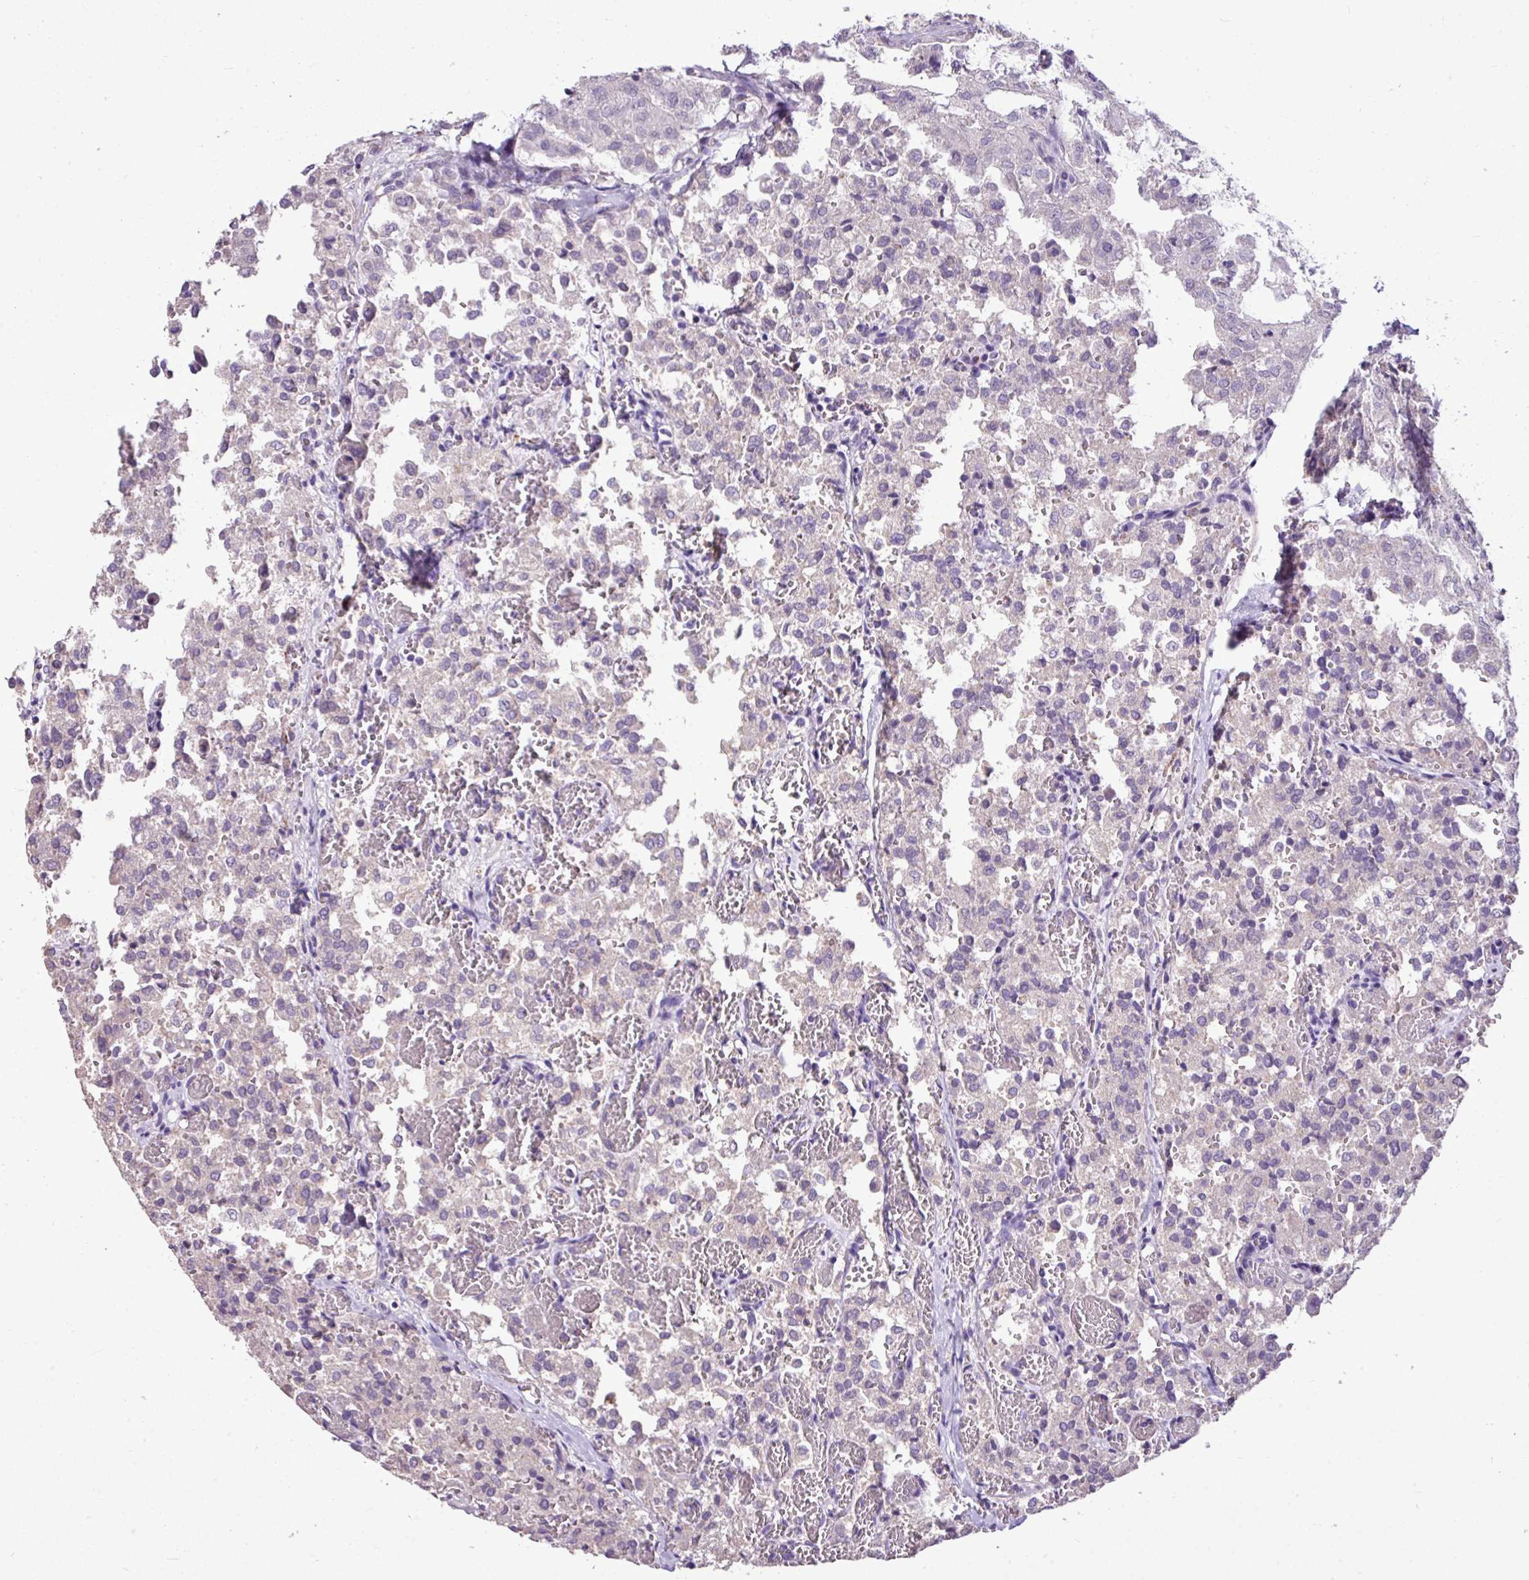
{"staining": {"intensity": "negative", "quantity": "none", "location": "none"}, "tissue": "thyroid cancer", "cell_type": "Tumor cells", "image_type": "cancer", "snomed": [{"axis": "morphology", "description": "Follicular adenoma carcinoma, NOS"}, {"axis": "topography", "description": "Thyroid gland"}], "caption": "A high-resolution micrograph shows immunohistochemistry (IHC) staining of thyroid cancer, which displays no significant positivity in tumor cells.", "gene": "ALDH2", "patient": {"sex": "male", "age": 75}}